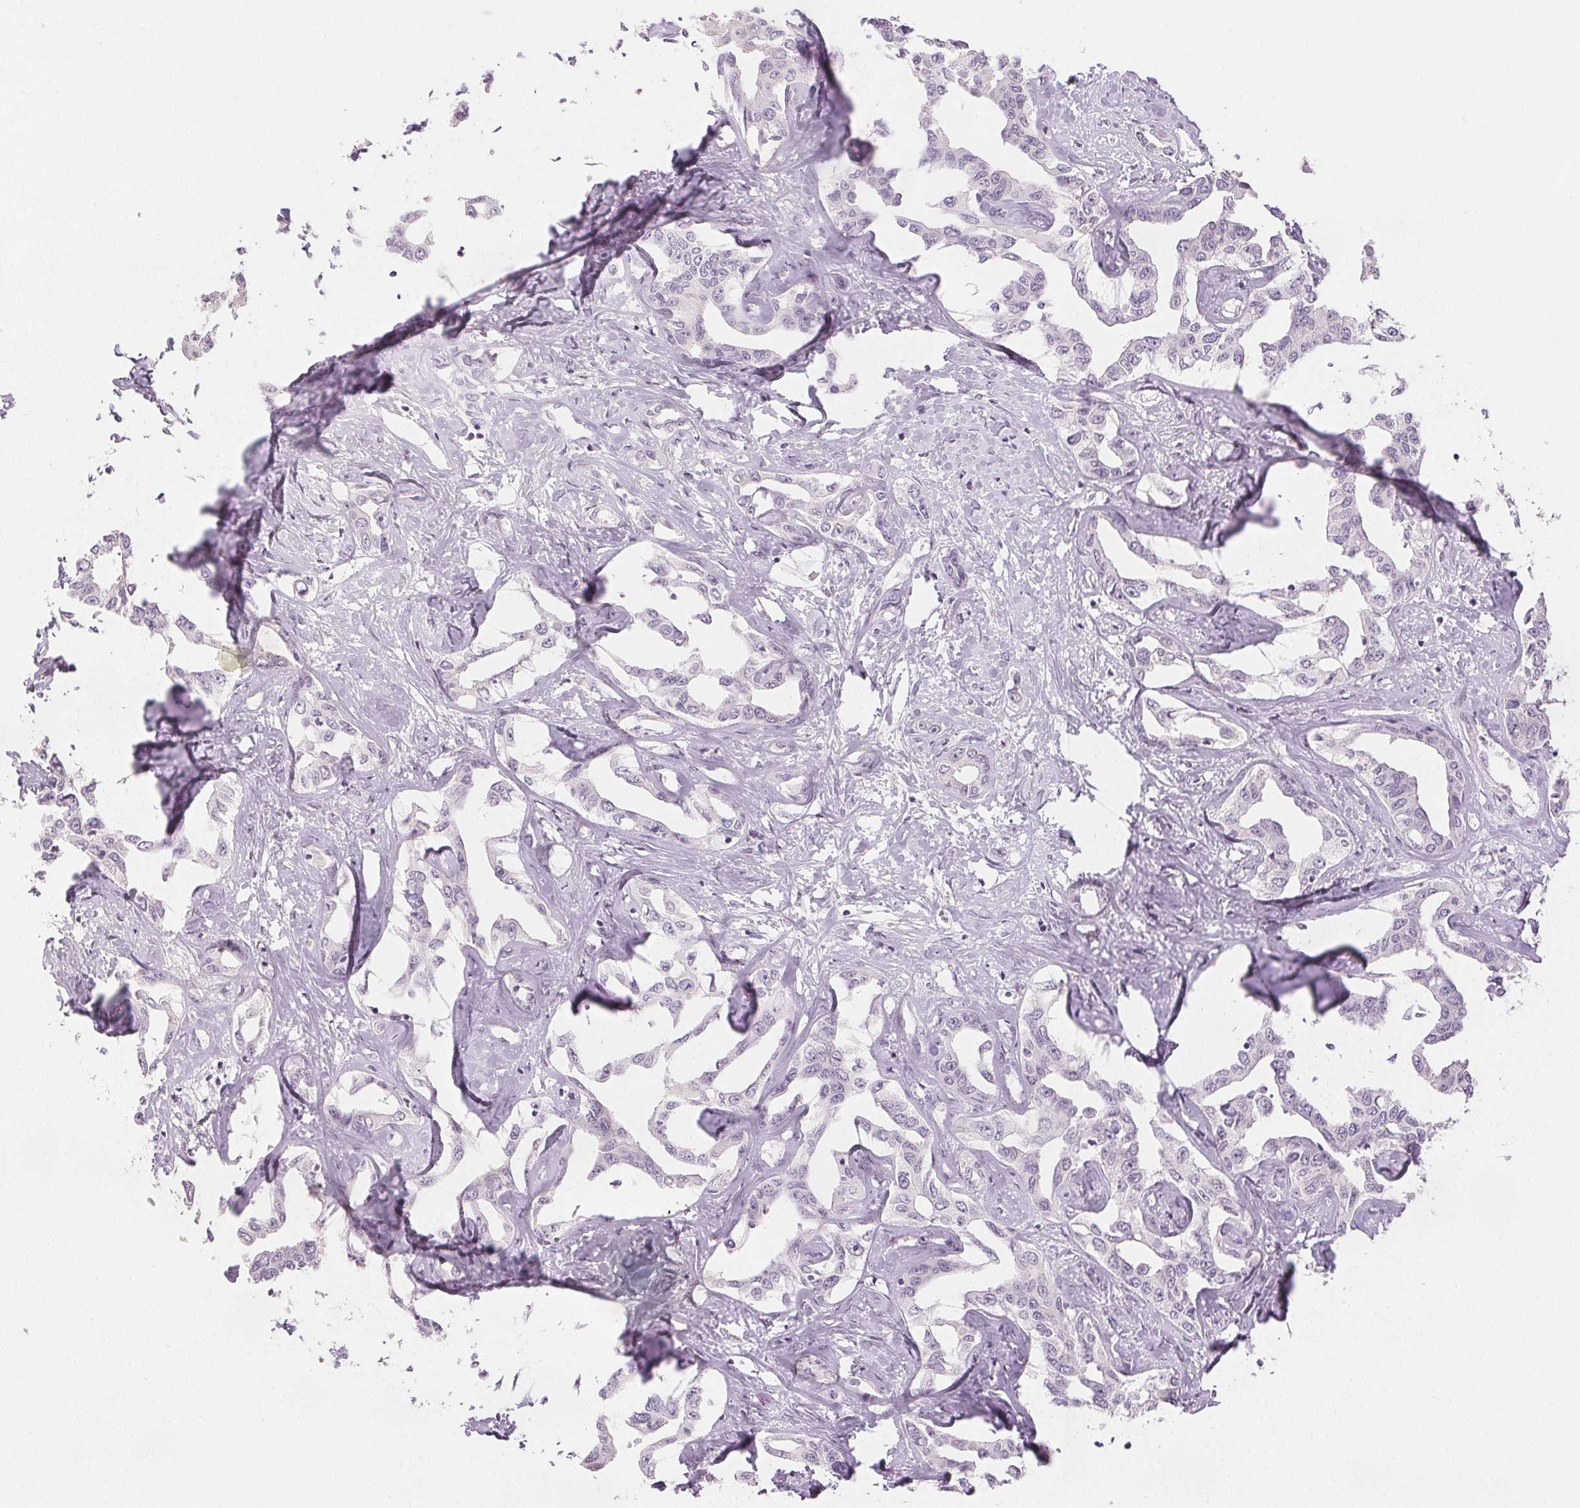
{"staining": {"intensity": "negative", "quantity": "none", "location": "none"}, "tissue": "liver cancer", "cell_type": "Tumor cells", "image_type": "cancer", "snomed": [{"axis": "morphology", "description": "Cholangiocarcinoma"}, {"axis": "topography", "description": "Liver"}], "caption": "A high-resolution photomicrograph shows immunohistochemistry (IHC) staining of liver cancer (cholangiocarcinoma), which reveals no significant staining in tumor cells.", "gene": "SCGN", "patient": {"sex": "male", "age": 59}}